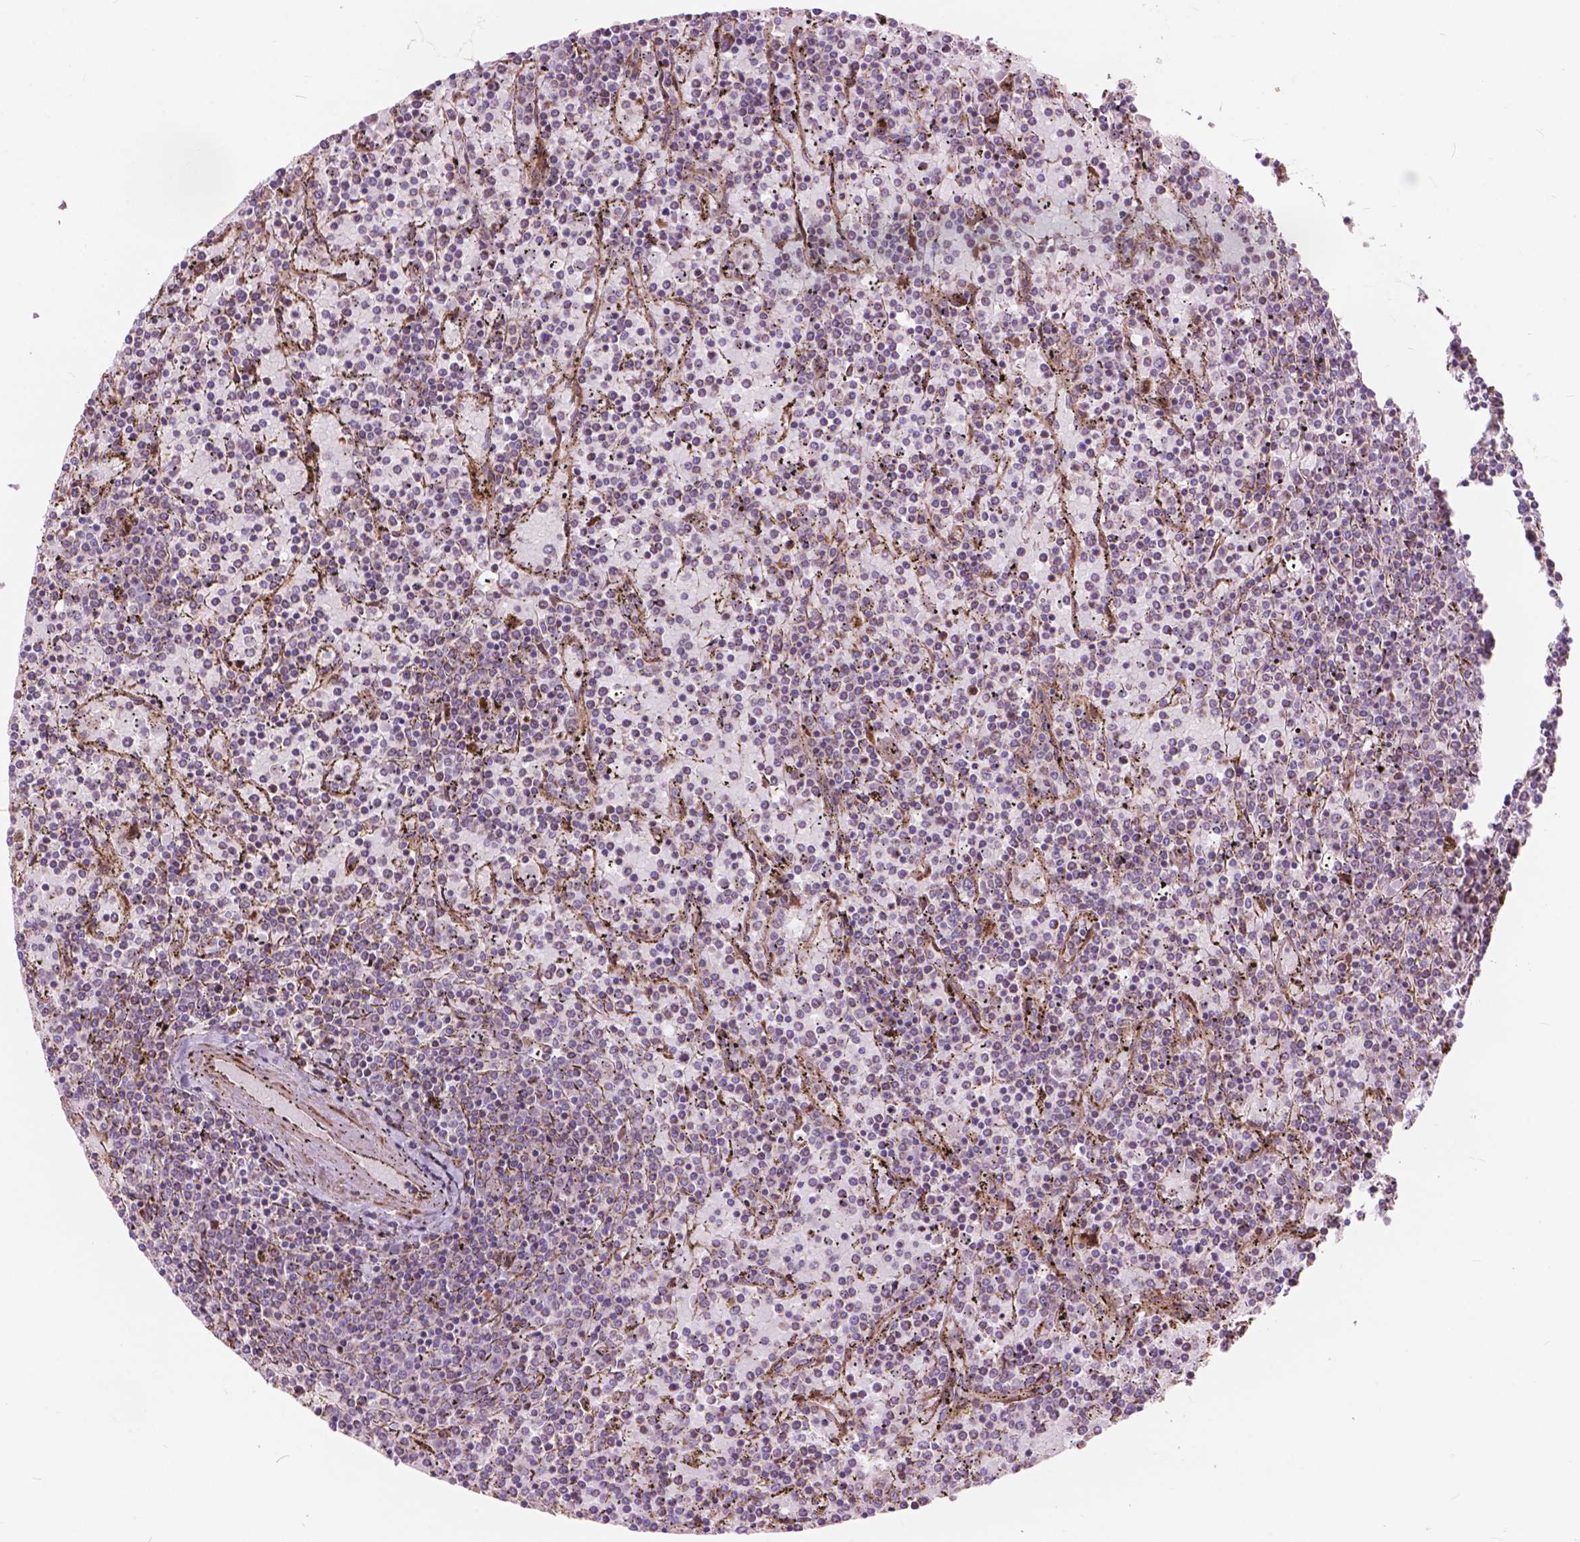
{"staining": {"intensity": "negative", "quantity": "none", "location": "none"}, "tissue": "lymphoma", "cell_type": "Tumor cells", "image_type": "cancer", "snomed": [{"axis": "morphology", "description": "Malignant lymphoma, non-Hodgkin's type, Low grade"}, {"axis": "topography", "description": "Spleen"}], "caption": "Immunohistochemical staining of human lymphoma exhibits no significant expression in tumor cells.", "gene": "MORN1", "patient": {"sex": "female", "age": 77}}